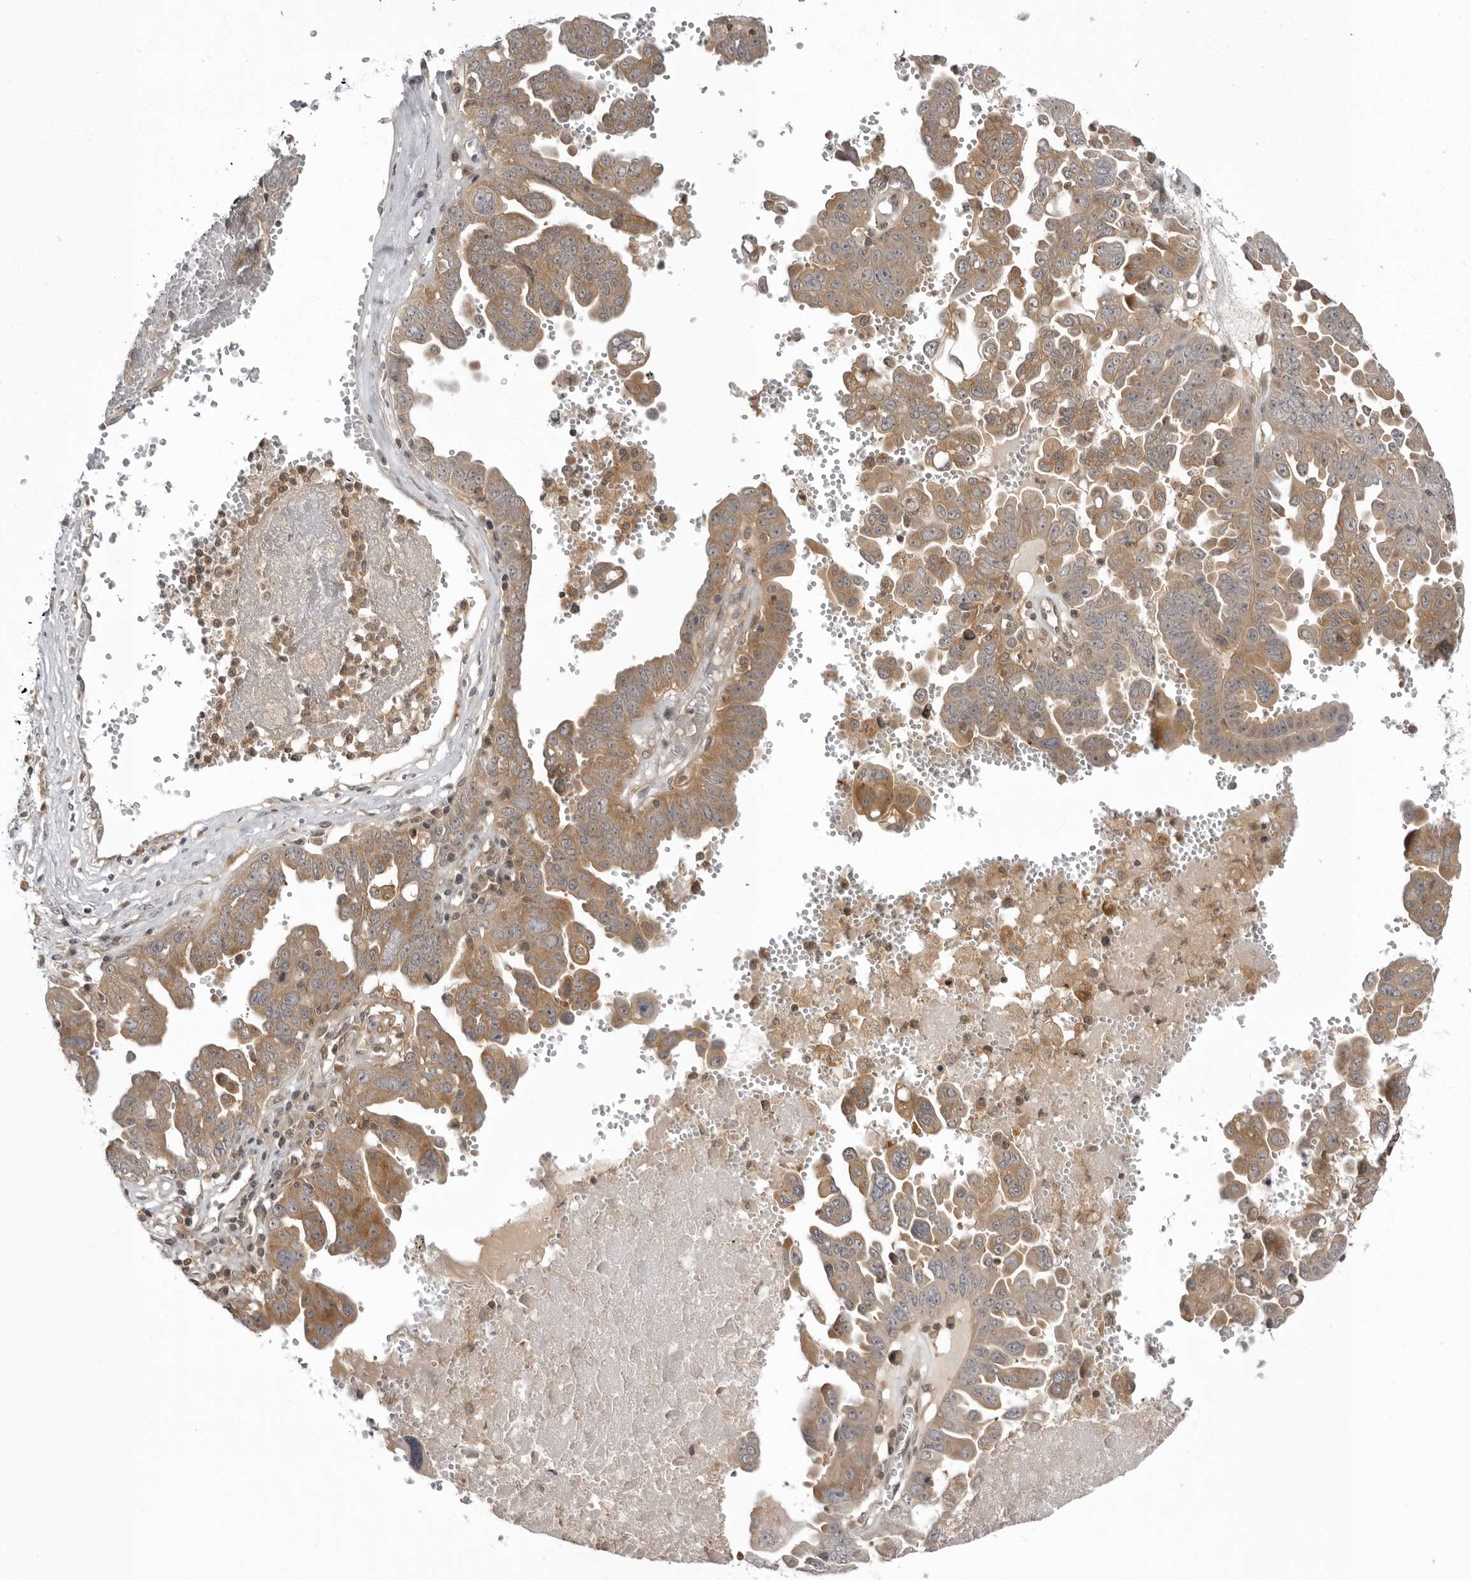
{"staining": {"intensity": "moderate", "quantity": ">75%", "location": "cytoplasmic/membranous"}, "tissue": "ovarian cancer", "cell_type": "Tumor cells", "image_type": "cancer", "snomed": [{"axis": "morphology", "description": "Carcinoma, endometroid"}, {"axis": "topography", "description": "Ovary"}], "caption": "Immunohistochemical staining of ovarian endometroid carcinoma demonstrates medium levels of moderate cytoplasmic/membranous positivity in approximately >75% of tumor cells.", "gene": "USP43", "patient": {"sex": "female", "age": 62}}